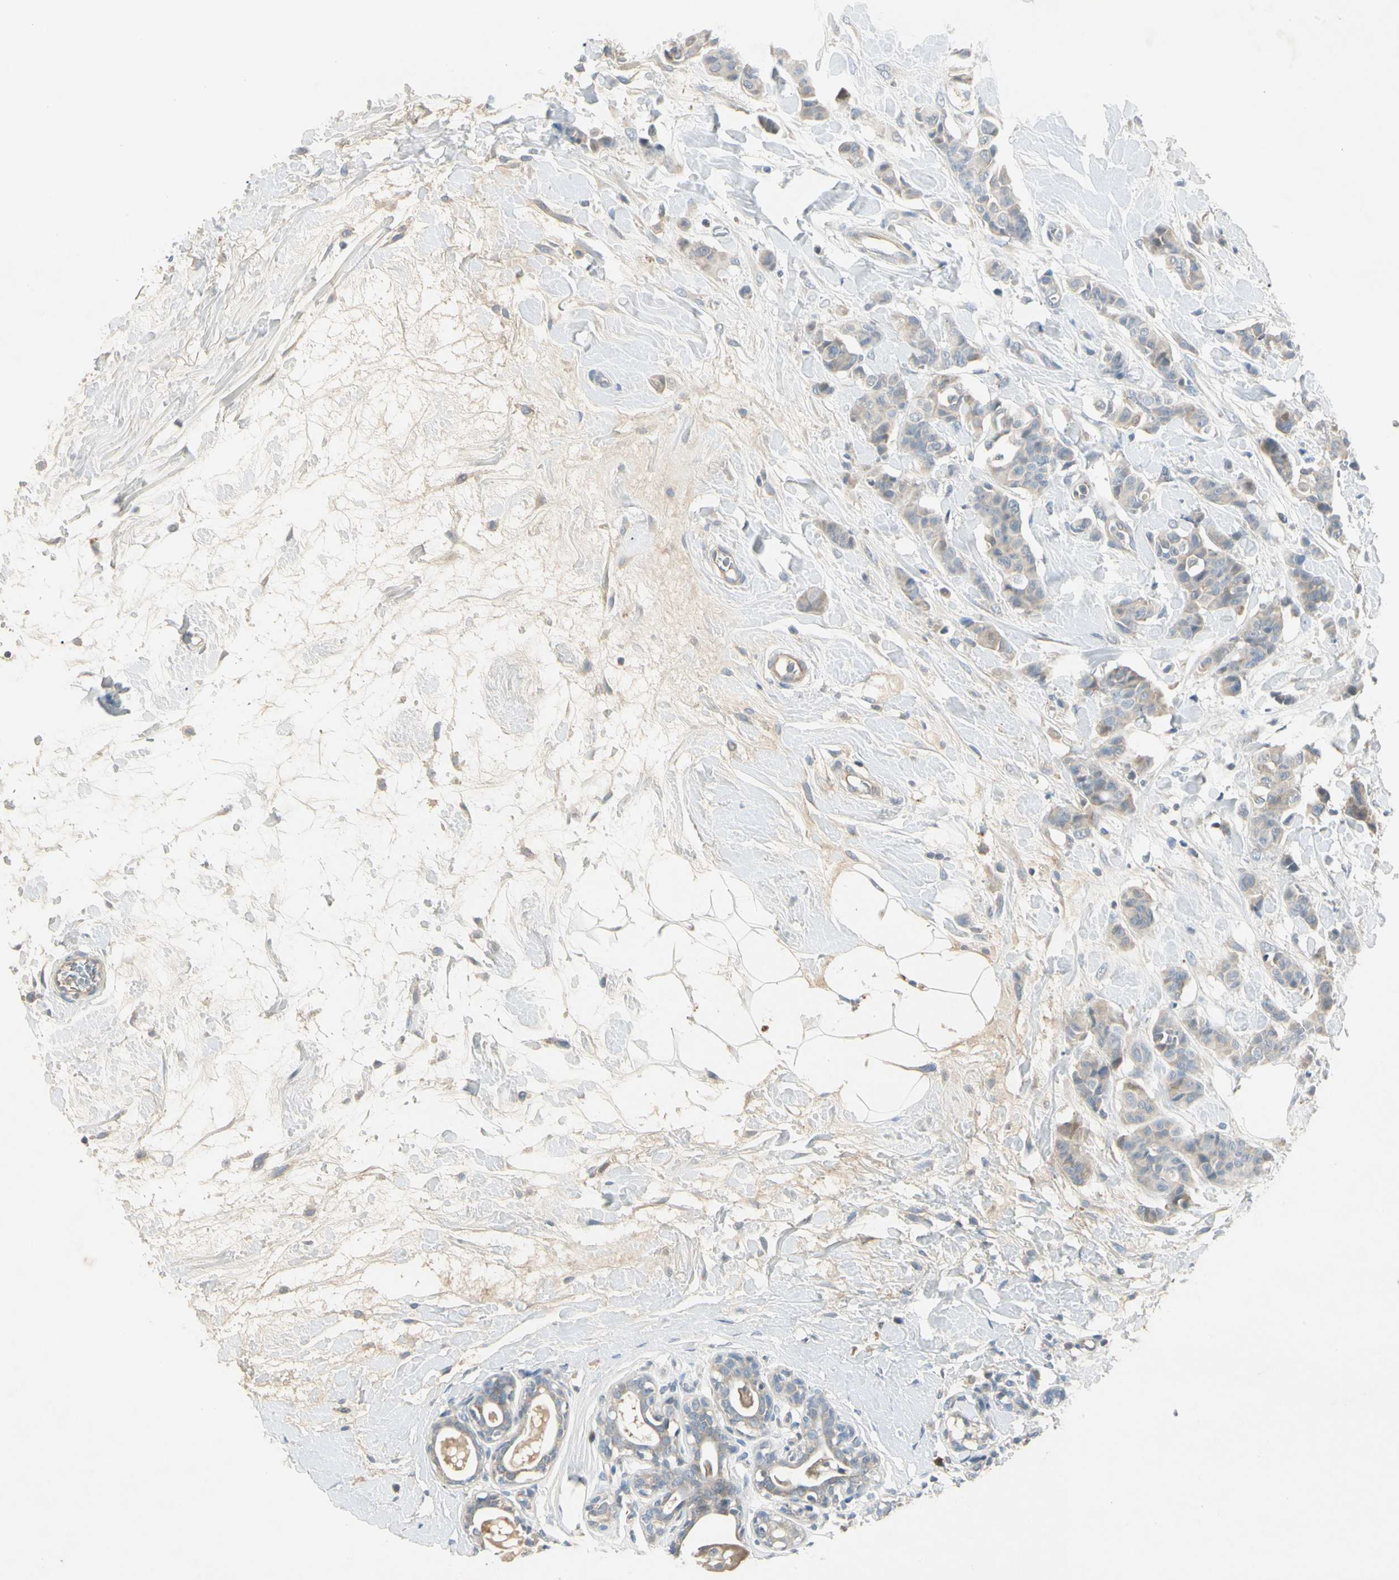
{"staining": {"intensity": "weak", "quantity": ">75%", "location": "cytoplasmic/membranous"}, "tissue": "breast cancer", "cell_type": "Tumor cells", "image_type": "cancer", "snomed": [{"axis": "morphology", "description": "Normal tissue, NOS"}, {"axis": "morphology", "description": "Duct carcinoma"}, {"axis": "topography", "description": "Breast"}], "caption": "This is a histology image of immunohistochemistry staining of breast cancer, which shows weak staining in the cytoplasmic/membranous of tumor cells.", "gene": "PRSS21", "patient": {"sex": "female", "age": 40}}